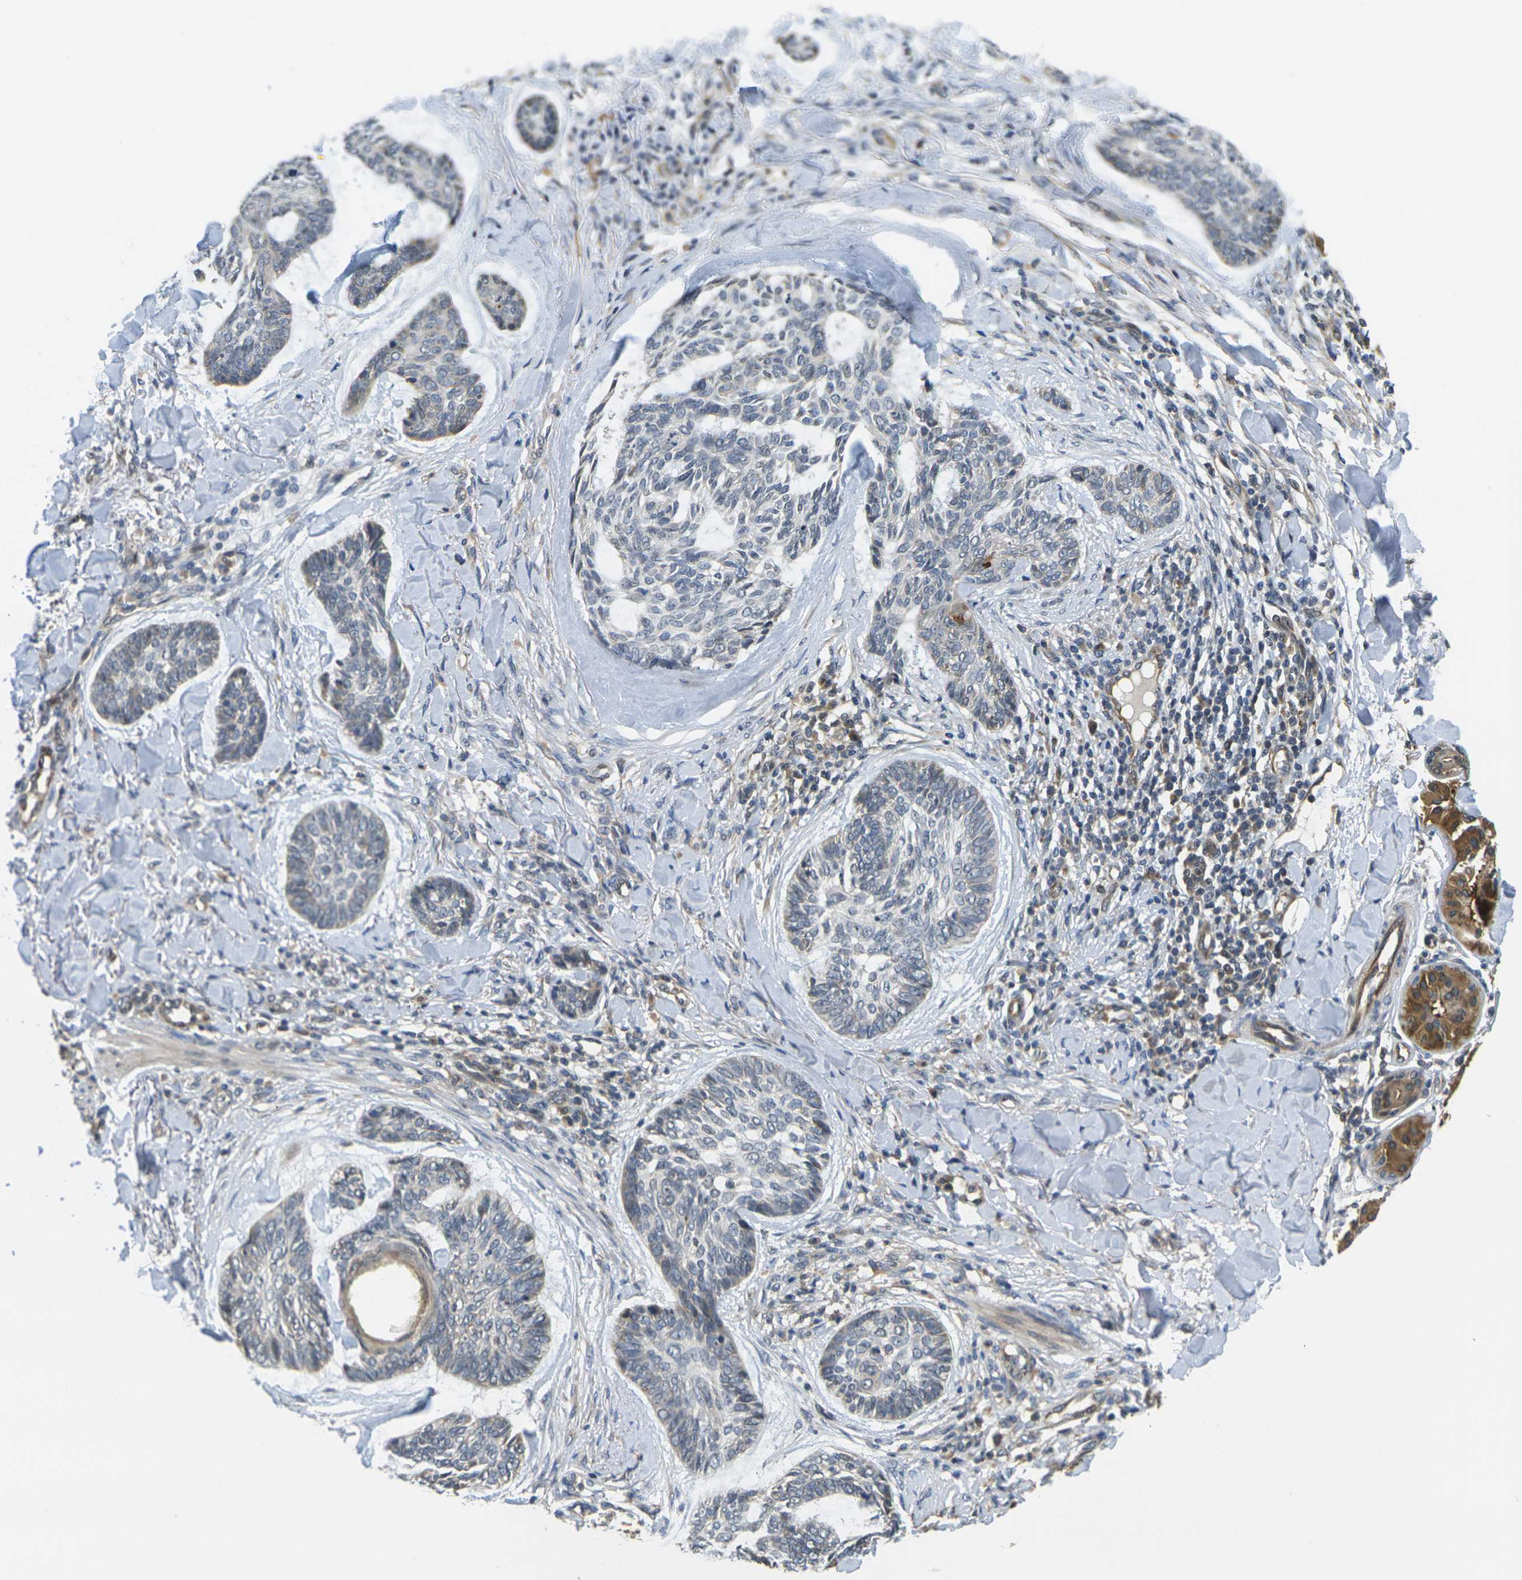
{"staining": {"intensity": "negative", "quantity": "none", "location": "none"}, "tissue": "skin cancer", "cell_type": "Tumor cells", "image_type": "cancer", "snomed": [{"axis": "morphology", "description": "Basal cell carcinoma"}, {"axis": "topography", "description": "Skin"}], "caption": "Protein analysis of skin cancer (basal cell carcinoma) shows no significant expression in tumor cells.", "gene": "MINAR2", "patient": {"sex": "male", "age": 43}}